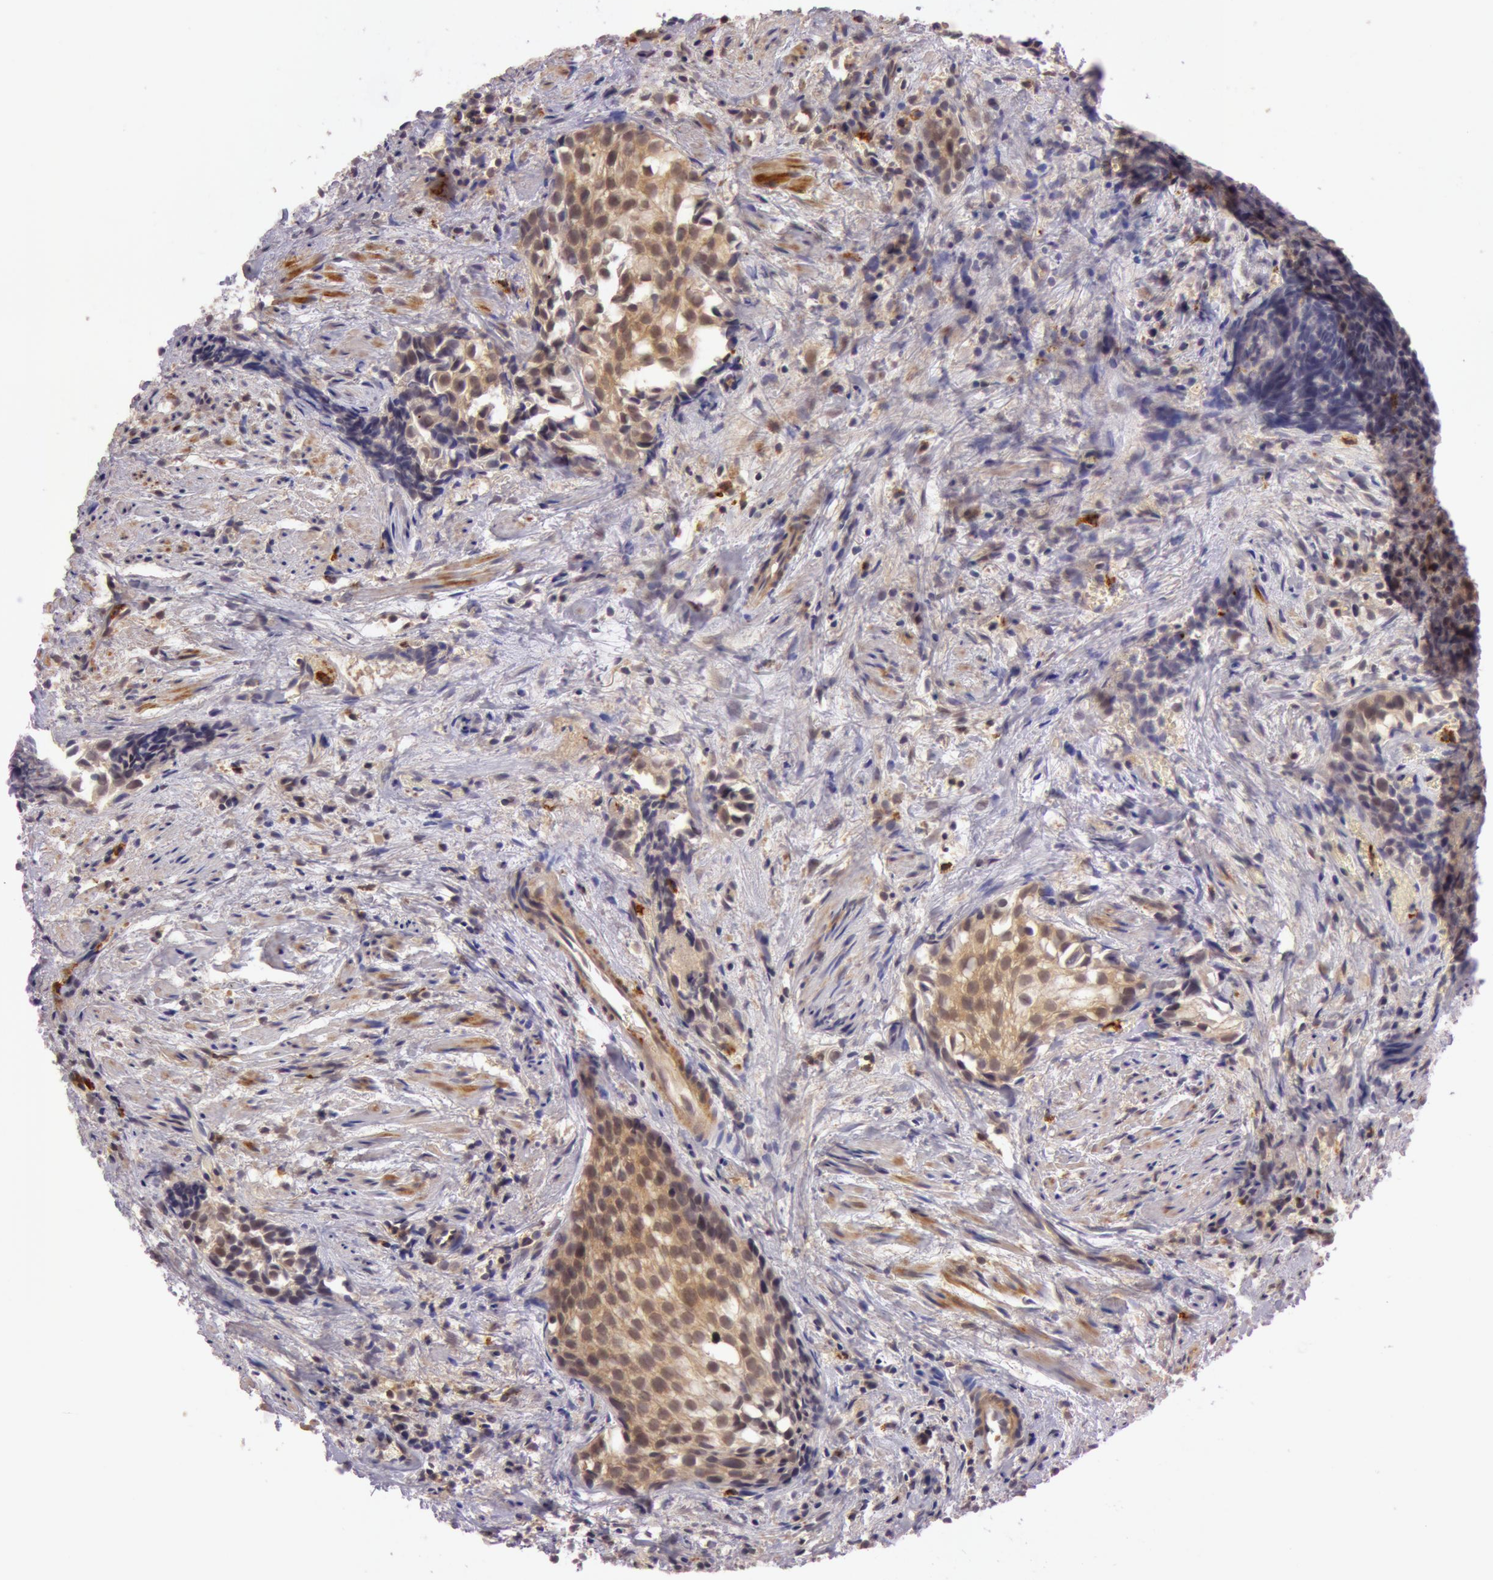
{"staining": {"intensity": "moderate", "quantity": ">75%", "location": "cytoplasmic/membranous"}, "tissue": "urothelial cancer", "cell_type": "Tumor cells", "image_type": "cancer", "snomed": [{"axis": "morphology", "description": "Urothelial carcinoma, High grade"}, {"axis": "topography", "description": "Urinary bladder"}], "caption": "Tumor cells exhibit moderate cytoplasmic/membranous expression in approximately >75% of cells in urothelial cancer. (brown staining indicates protein expression, while blue staining denotes nuclei).", "gene": "ATG2B", "patient": {"sex": "female", "age": 78}}